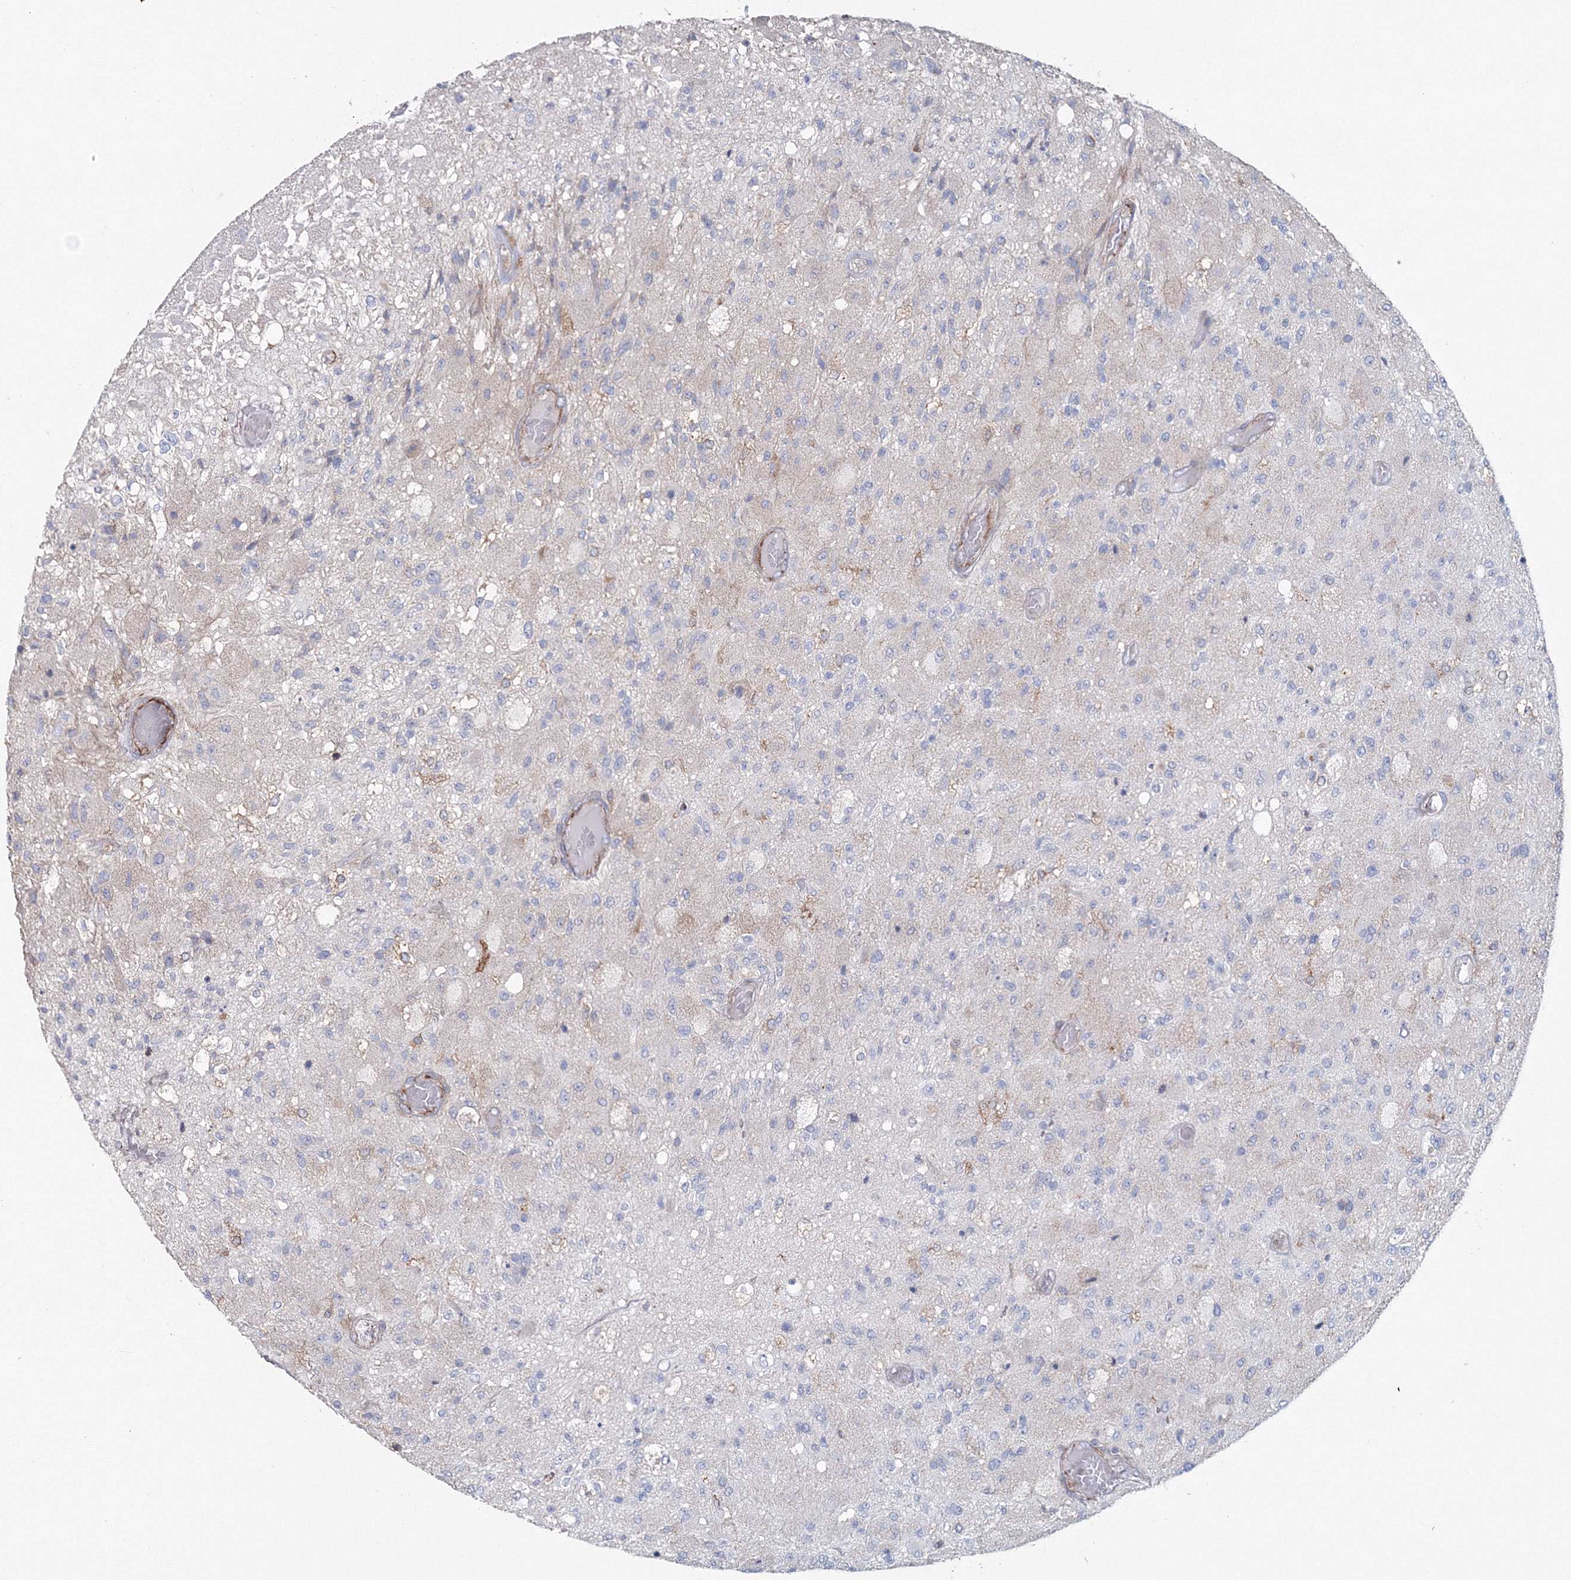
{"staining": {"intensity": "negative", "quantity": "none", "location": "none"}, "tissue": "glioma", "cell_type": "Tumor cells", "image_type": "cancer", "snomed": [{"axis": "morphology", "description": "Normal tissue, NOS"}, {"axis": "morphology", "description": "Glioma, malignant, High grade"}, {"axis": "topography", "description": "Cerebral cortex"}], "caption": "Tumor cells are negative for brown protein staining in malignant glioma (high-grade). Nuclei are stained in blue.", "gene": "GGA2", "patient": {"sex": "male", "age": 77}}